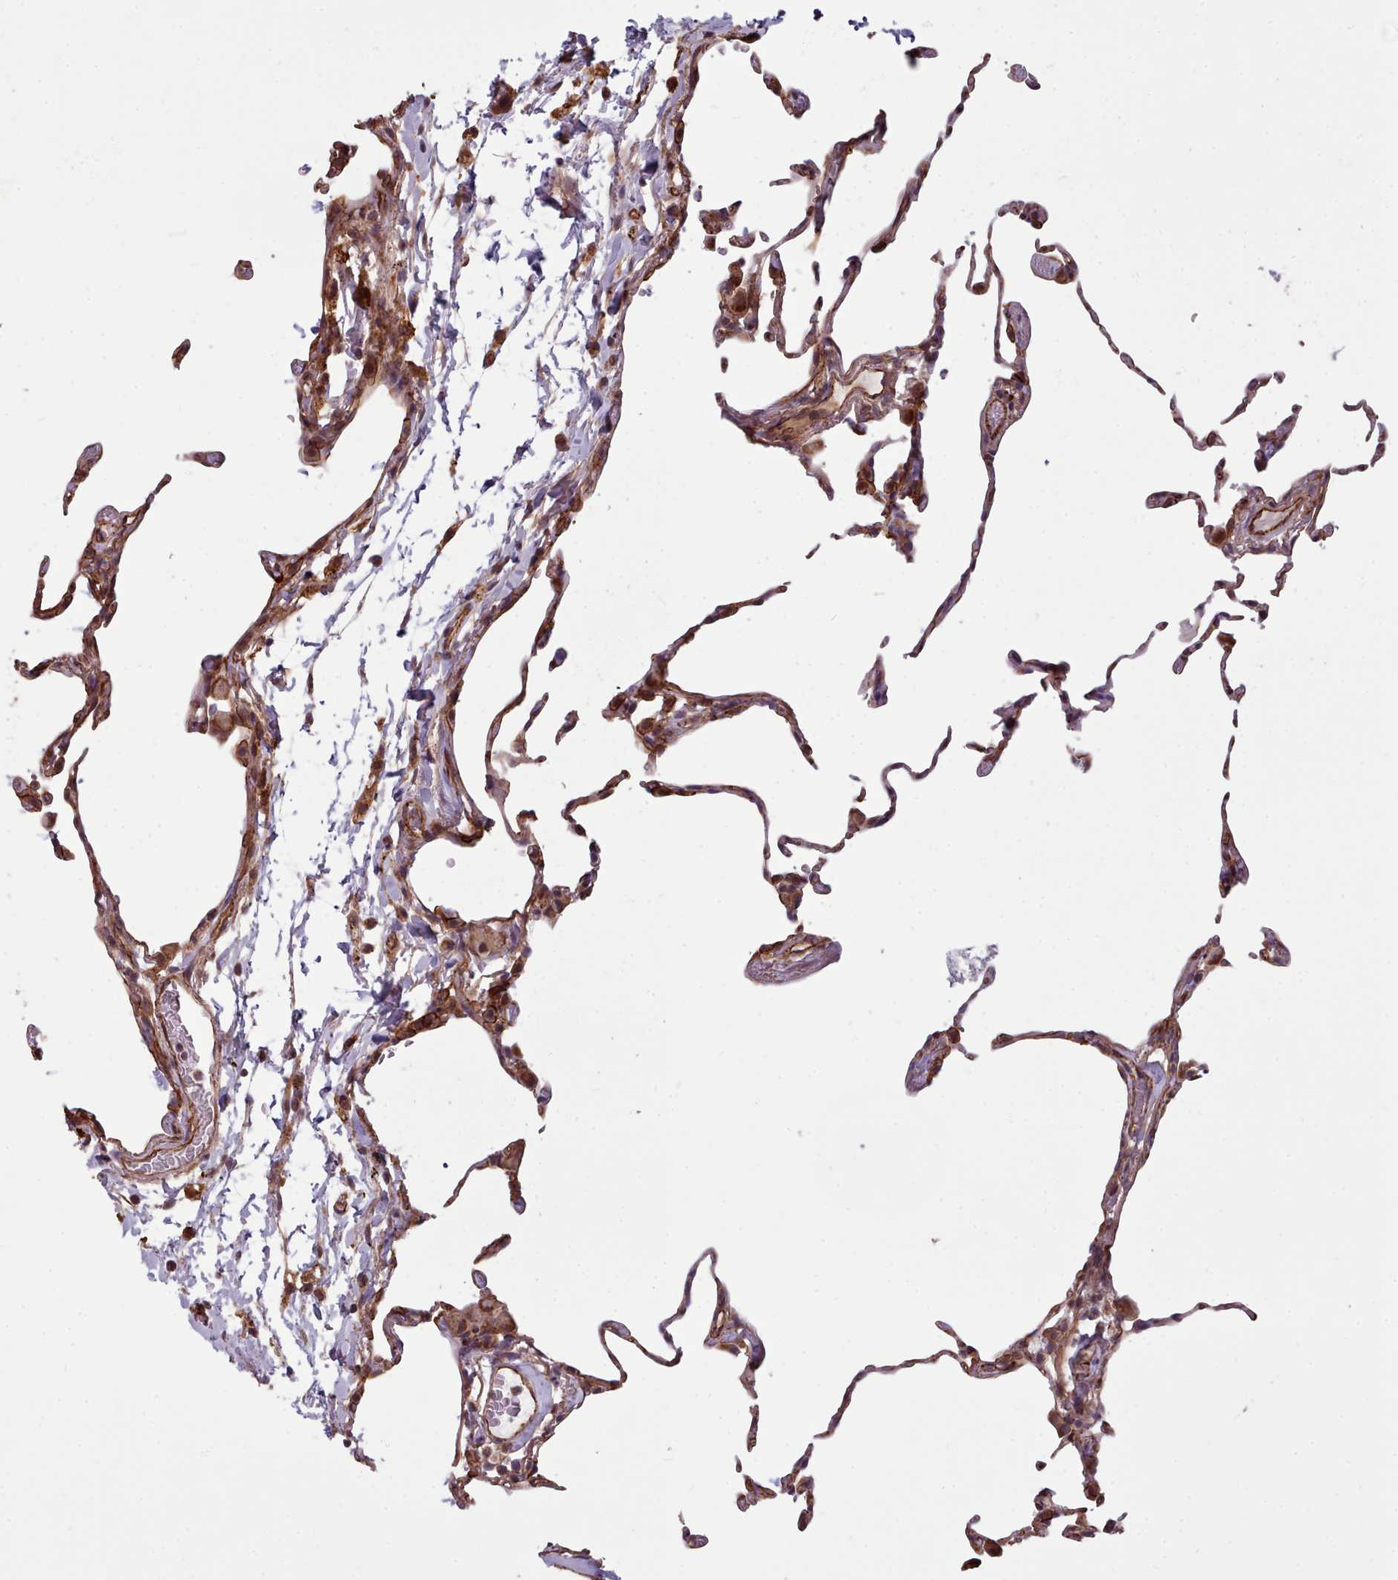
{"staining": {"intensity": "strong", "quantity": "25%-75%", "location": "cytoplasmic/membranous"}, "tissue": "lung", "cell_type": "Alveolar cells", "image_type": "normal", "snomed": [{"axis": "morphology", "description": "Normal tissue, NOS"}, {"axis": "topography", "description": "Lung"}], "caption": "There is high levels of strong cytoplasmic/membranous positivity in alveolar cells of normal lung, as demonstrated by immunohistochemical staining (brown color).", "gene": "MRPL46", "patient": {"sex": "female", "age": 57}}